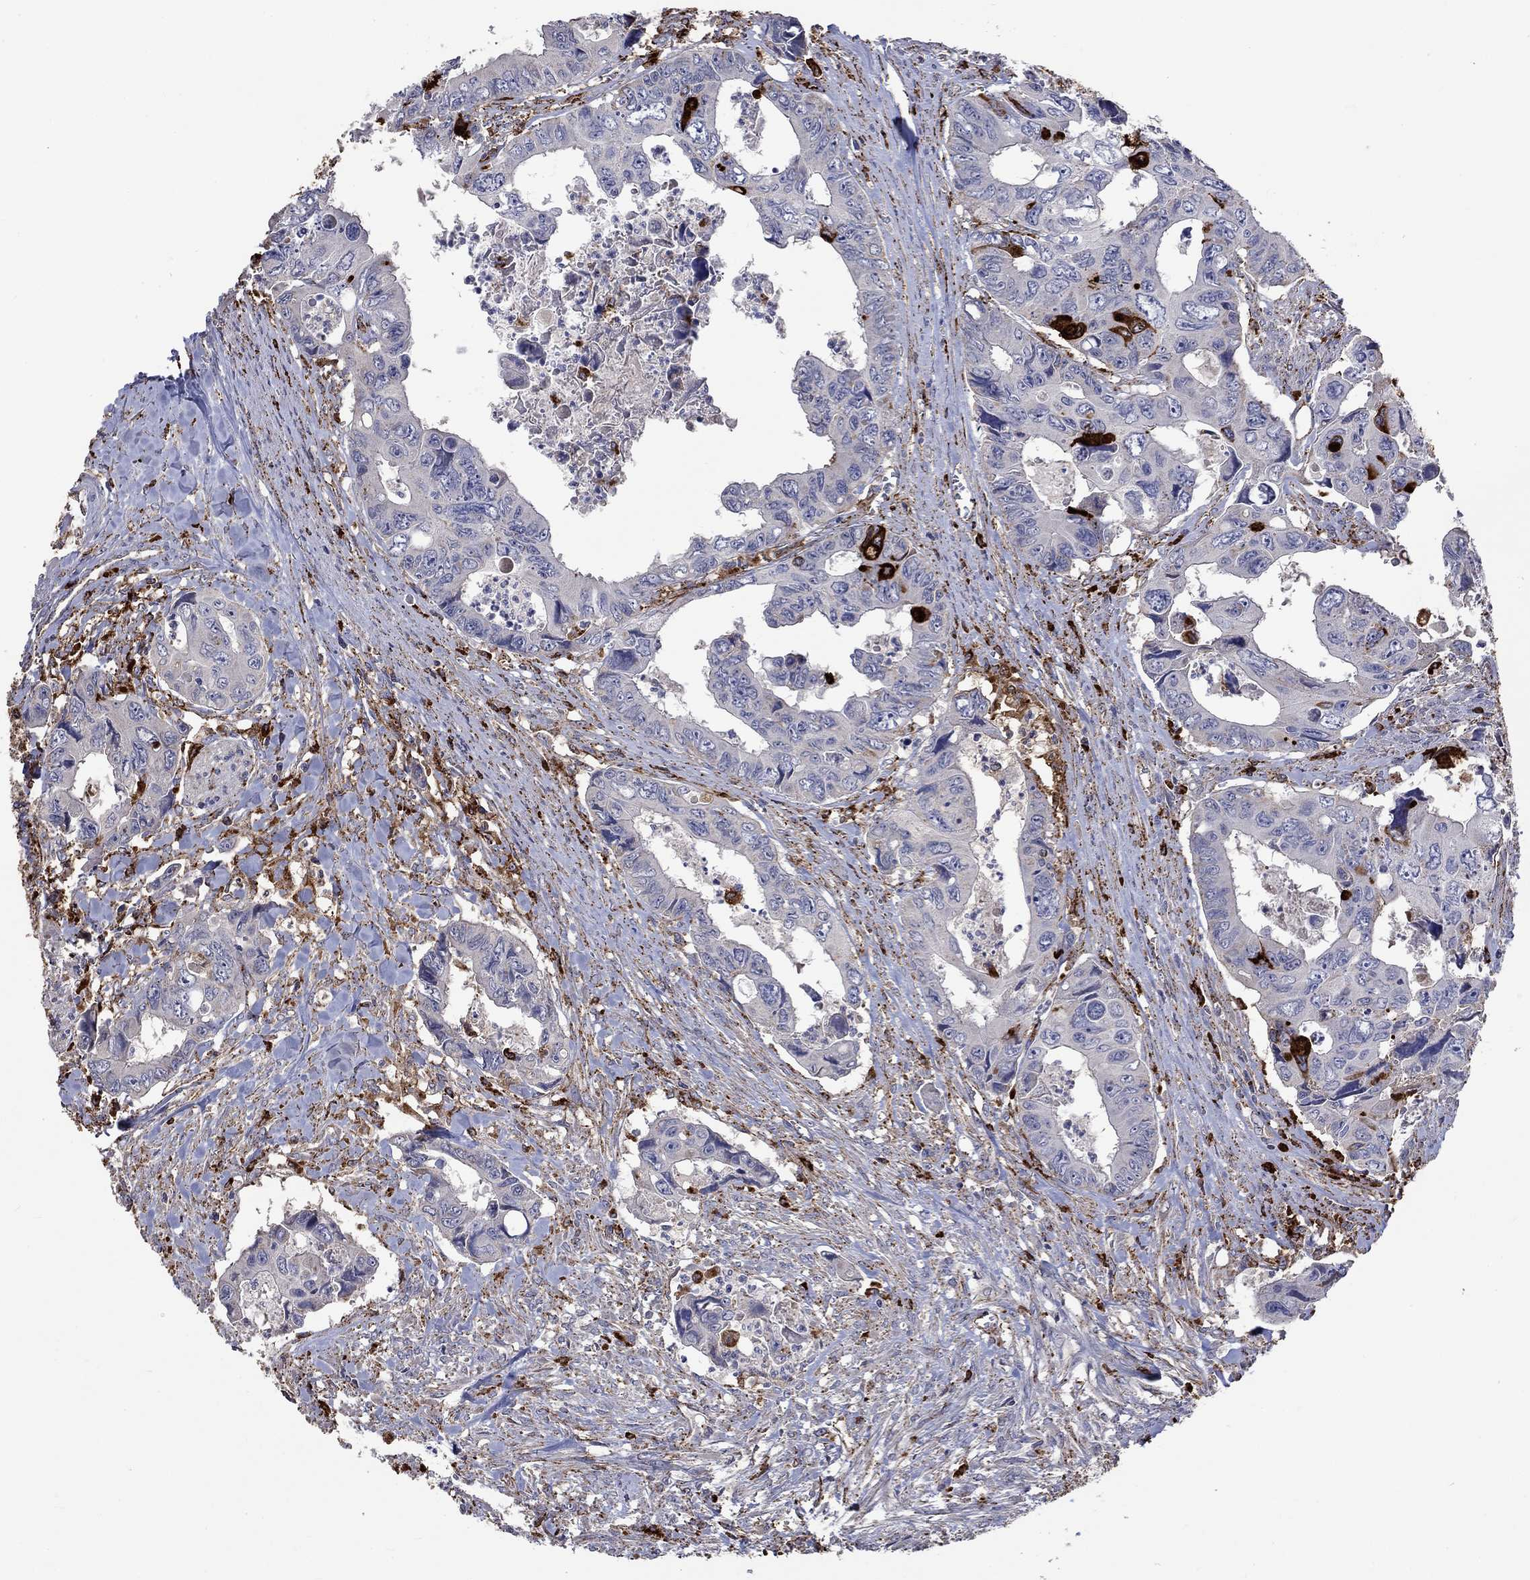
{"staining": {"intensity": "strong", "quantity": "<25%", "location": "cytoplasmic/membranous"}, "tissue": "colorectal cancer", "cell_type": "Tumor cells", "image_type": "cancer", "snomed": [{"axis": "morphology", "description": "Adenocarcinoma, NOS"}, {"axis": "topography", "description": "Rectum"}], "caption": "Strong cytoplasmic/membranous protein positivity is identified in about <25% of tumor cells in colorectal cancer.", "gene": "CTSB", "patient": {"sex": "male", "age": 62}}